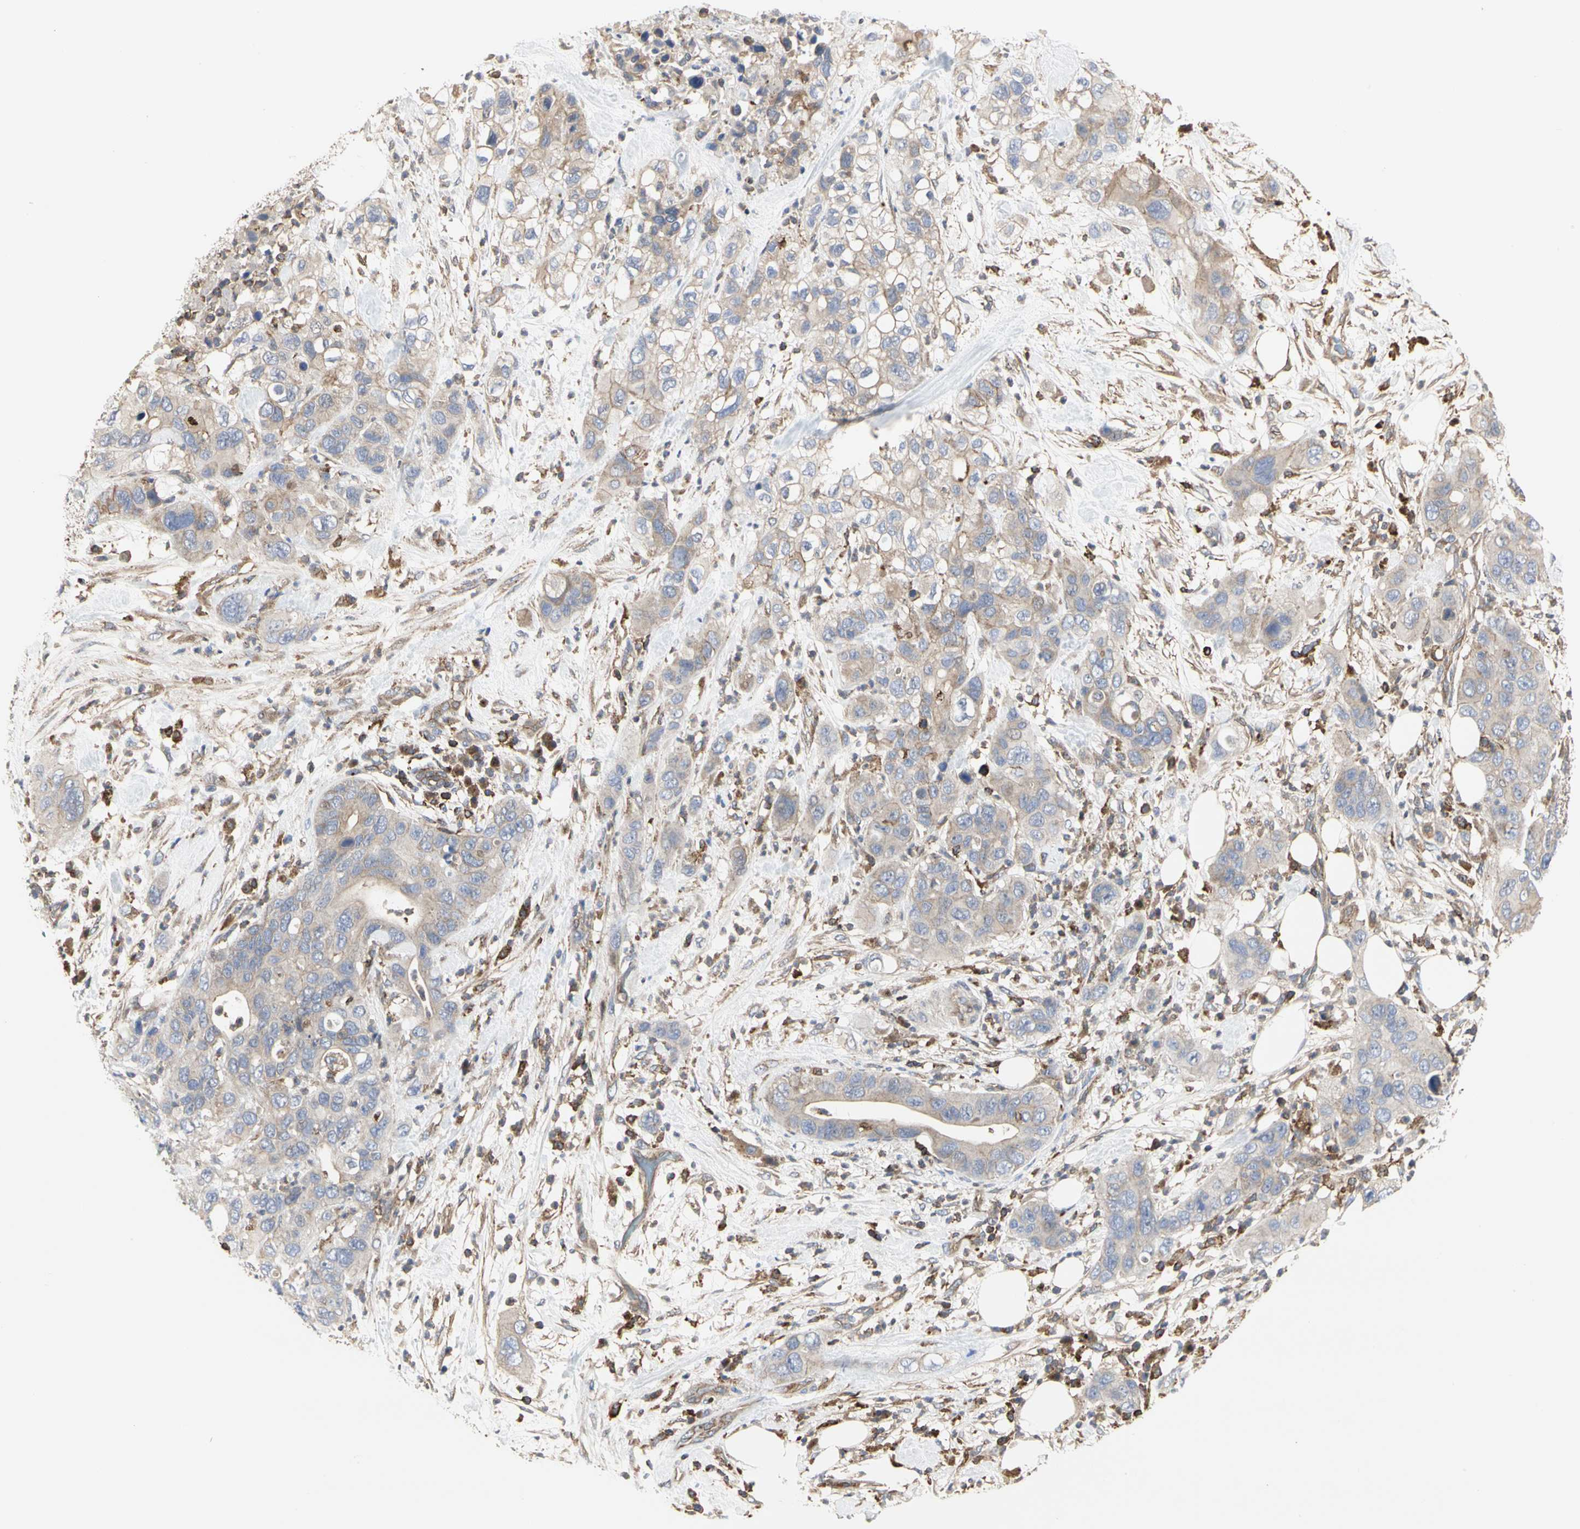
{"staining": {"intensity": "weak", "quantity": "25%-75%", "location": "cytoplasmic/membranous"}, "tissue": "pancreatic cancer", "cell_type": "Tumor cells", "image_type": "cancer", "snomed": [{"axis": "morphology", "description": "Adenocarcinoma, NOS"}, {"axis": "topography", "description": "Pancreas"}], "caption": "Human pancreatic adenocarcinoma stained for a protein (brown) demonstrates weak cytoplasmic/membranous positive positivity in about 25%-75% of tumor cells.", "gene": "NAPG", "patient": {"sex": "female", "age": 71}}